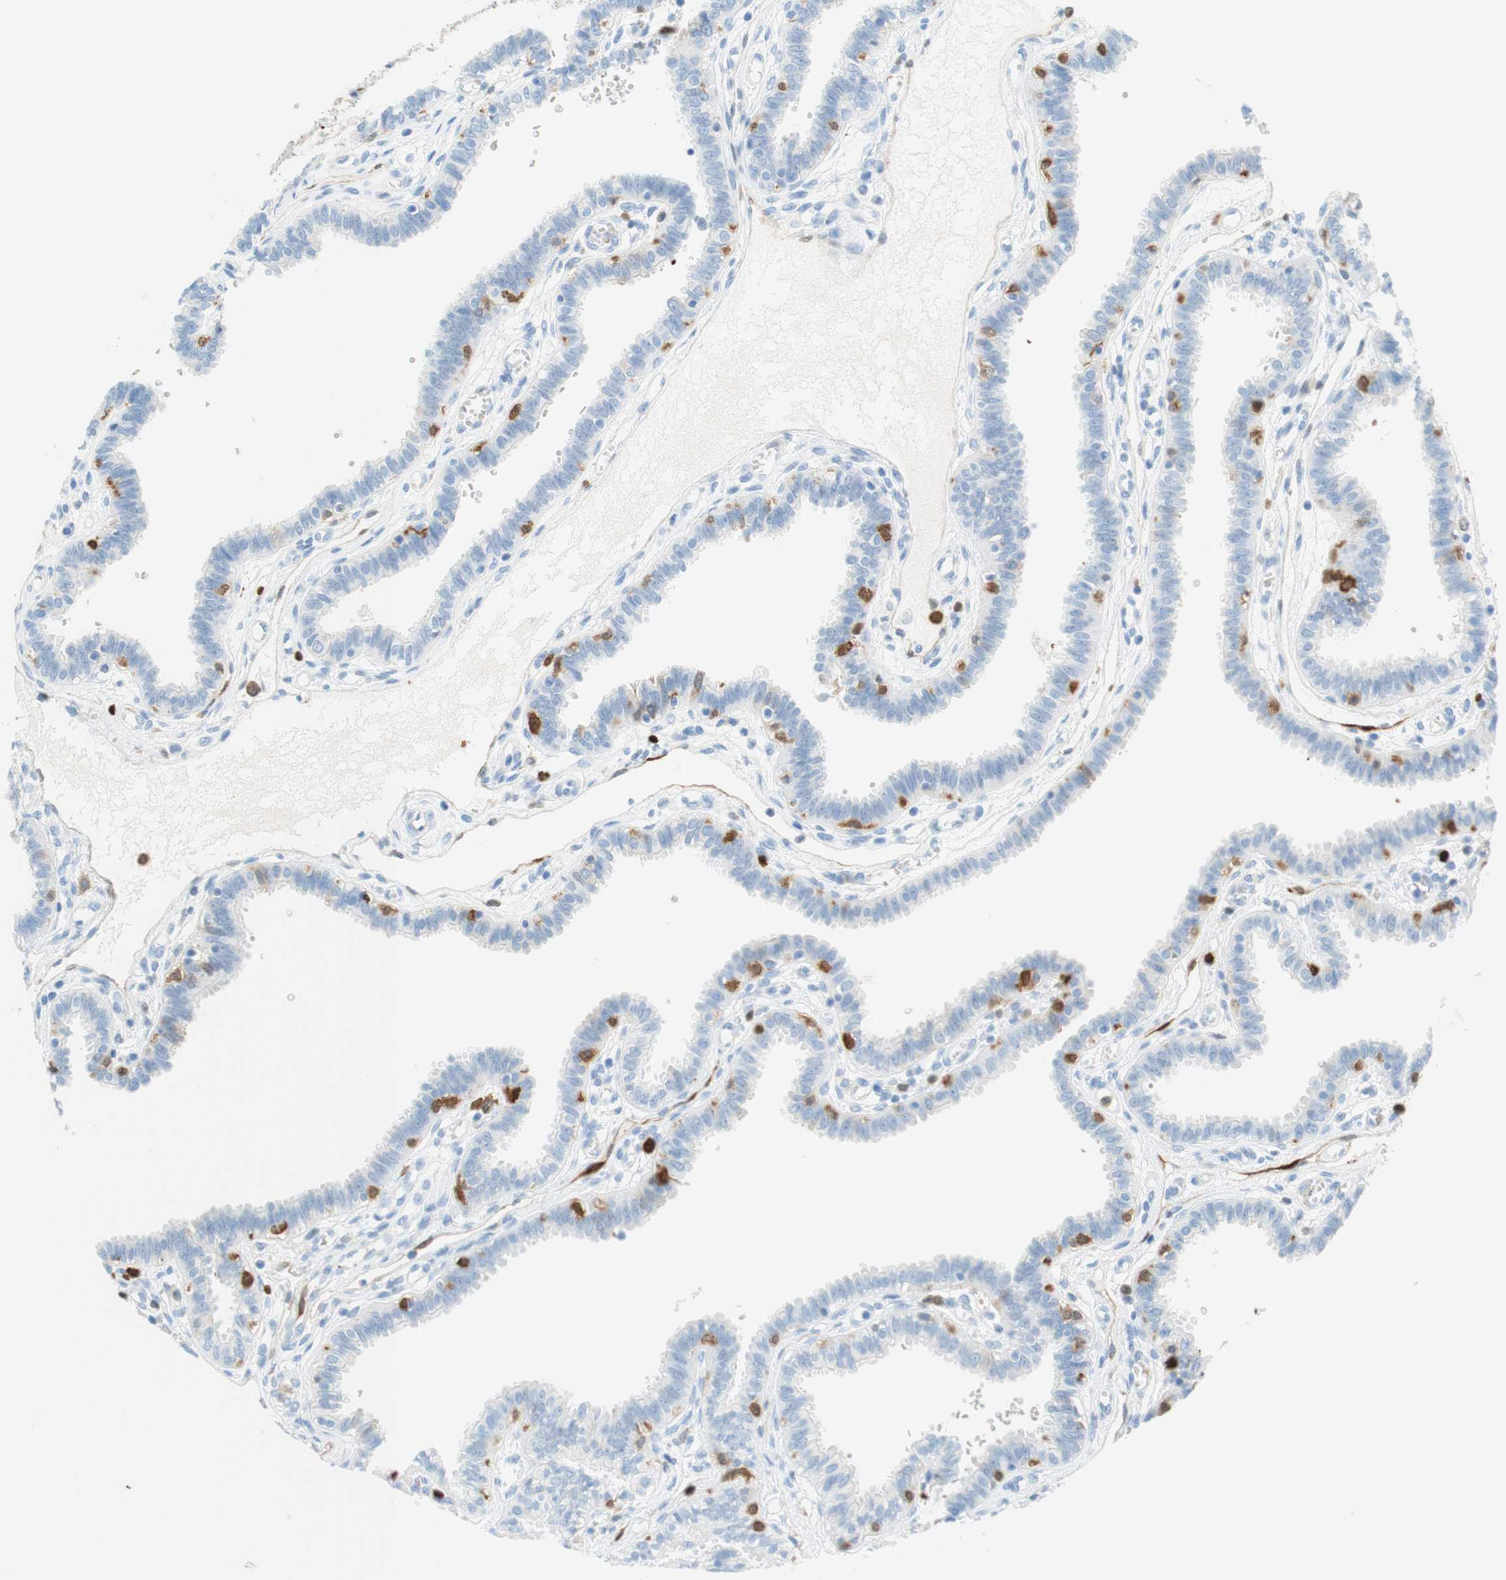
{"staining": {"intensity": "strong", "quantity": "<25%", "location": "cytoplasmic/membranous"}, "tissue": "fallopian tube", "cell_type": "Glandular cells", "image_type": "normal", "snomed": [{"axis": "morphology", "description": "Normal tissue, NOS"}, {"axis": "topography", "description": "Fallopian tube"}], "caption": "Protein expression analysis of benign fallopian tube exhibits strong cytoplasmic/membranous staining in about <25% of glandular cells.", "gene": "STMN1", "patient": {"sex": "female", "age": 32}}